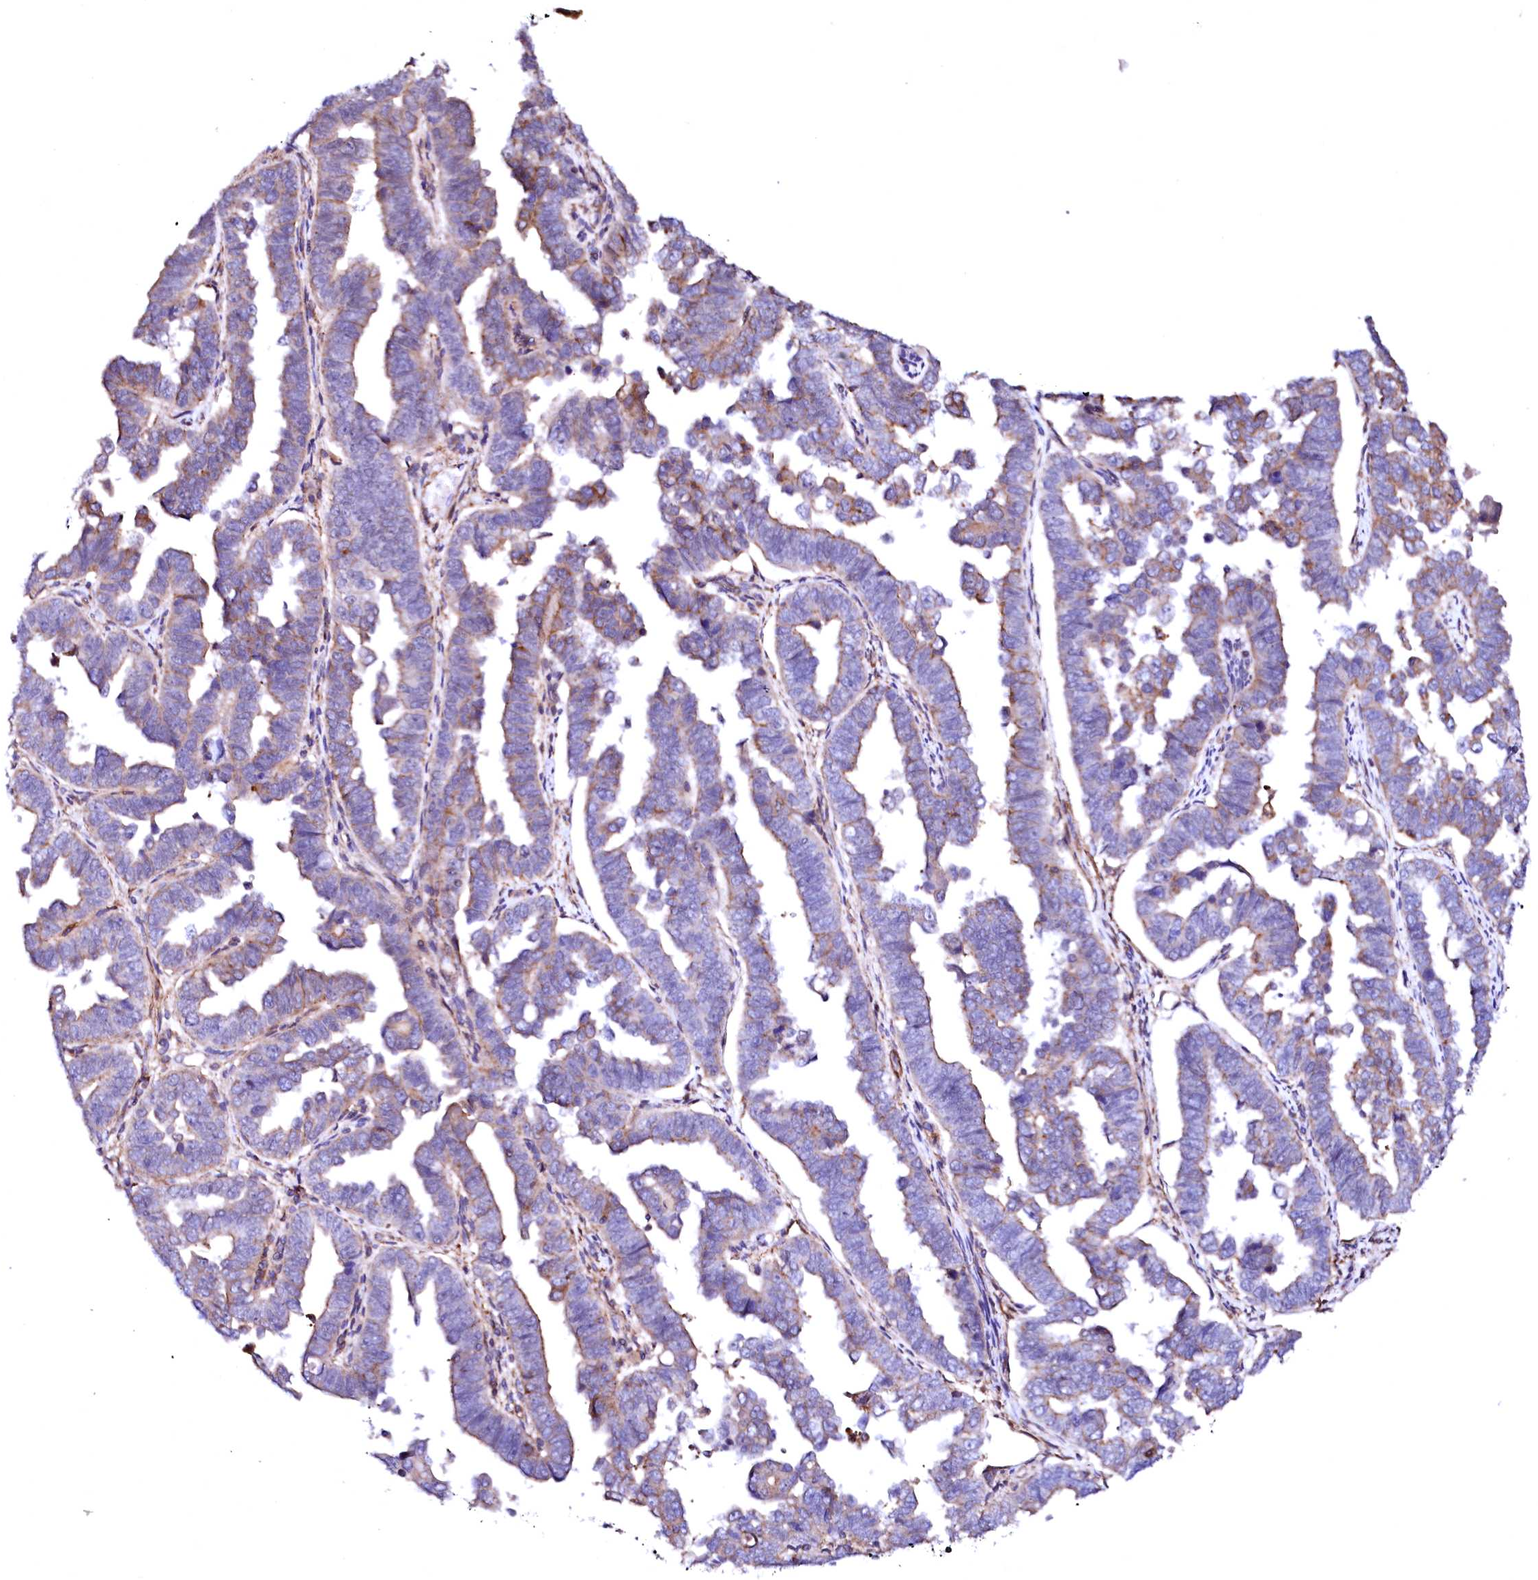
{"staining": {"intensity": "weak", "quantity": "25%-75%", "location": "cytoplasmic/membranous"}, "tissue": "endometrial cancer", "cell_type": "Tumor cells", "image_type": "cancer", "snomed": [{"axis": "morphology", "description": "Adenocarcinoma, NOS"}, {"axis": "topography", "description": "Endometrium"}], "caption": "Immunohistochemical staining of endometrial cancer reveals weak cytoplasmic/membranous protein positivity in approximately 25%-75% of tumor cells.", "gene": "GPR176", "patient": {"sex": "female", "age": 75}}